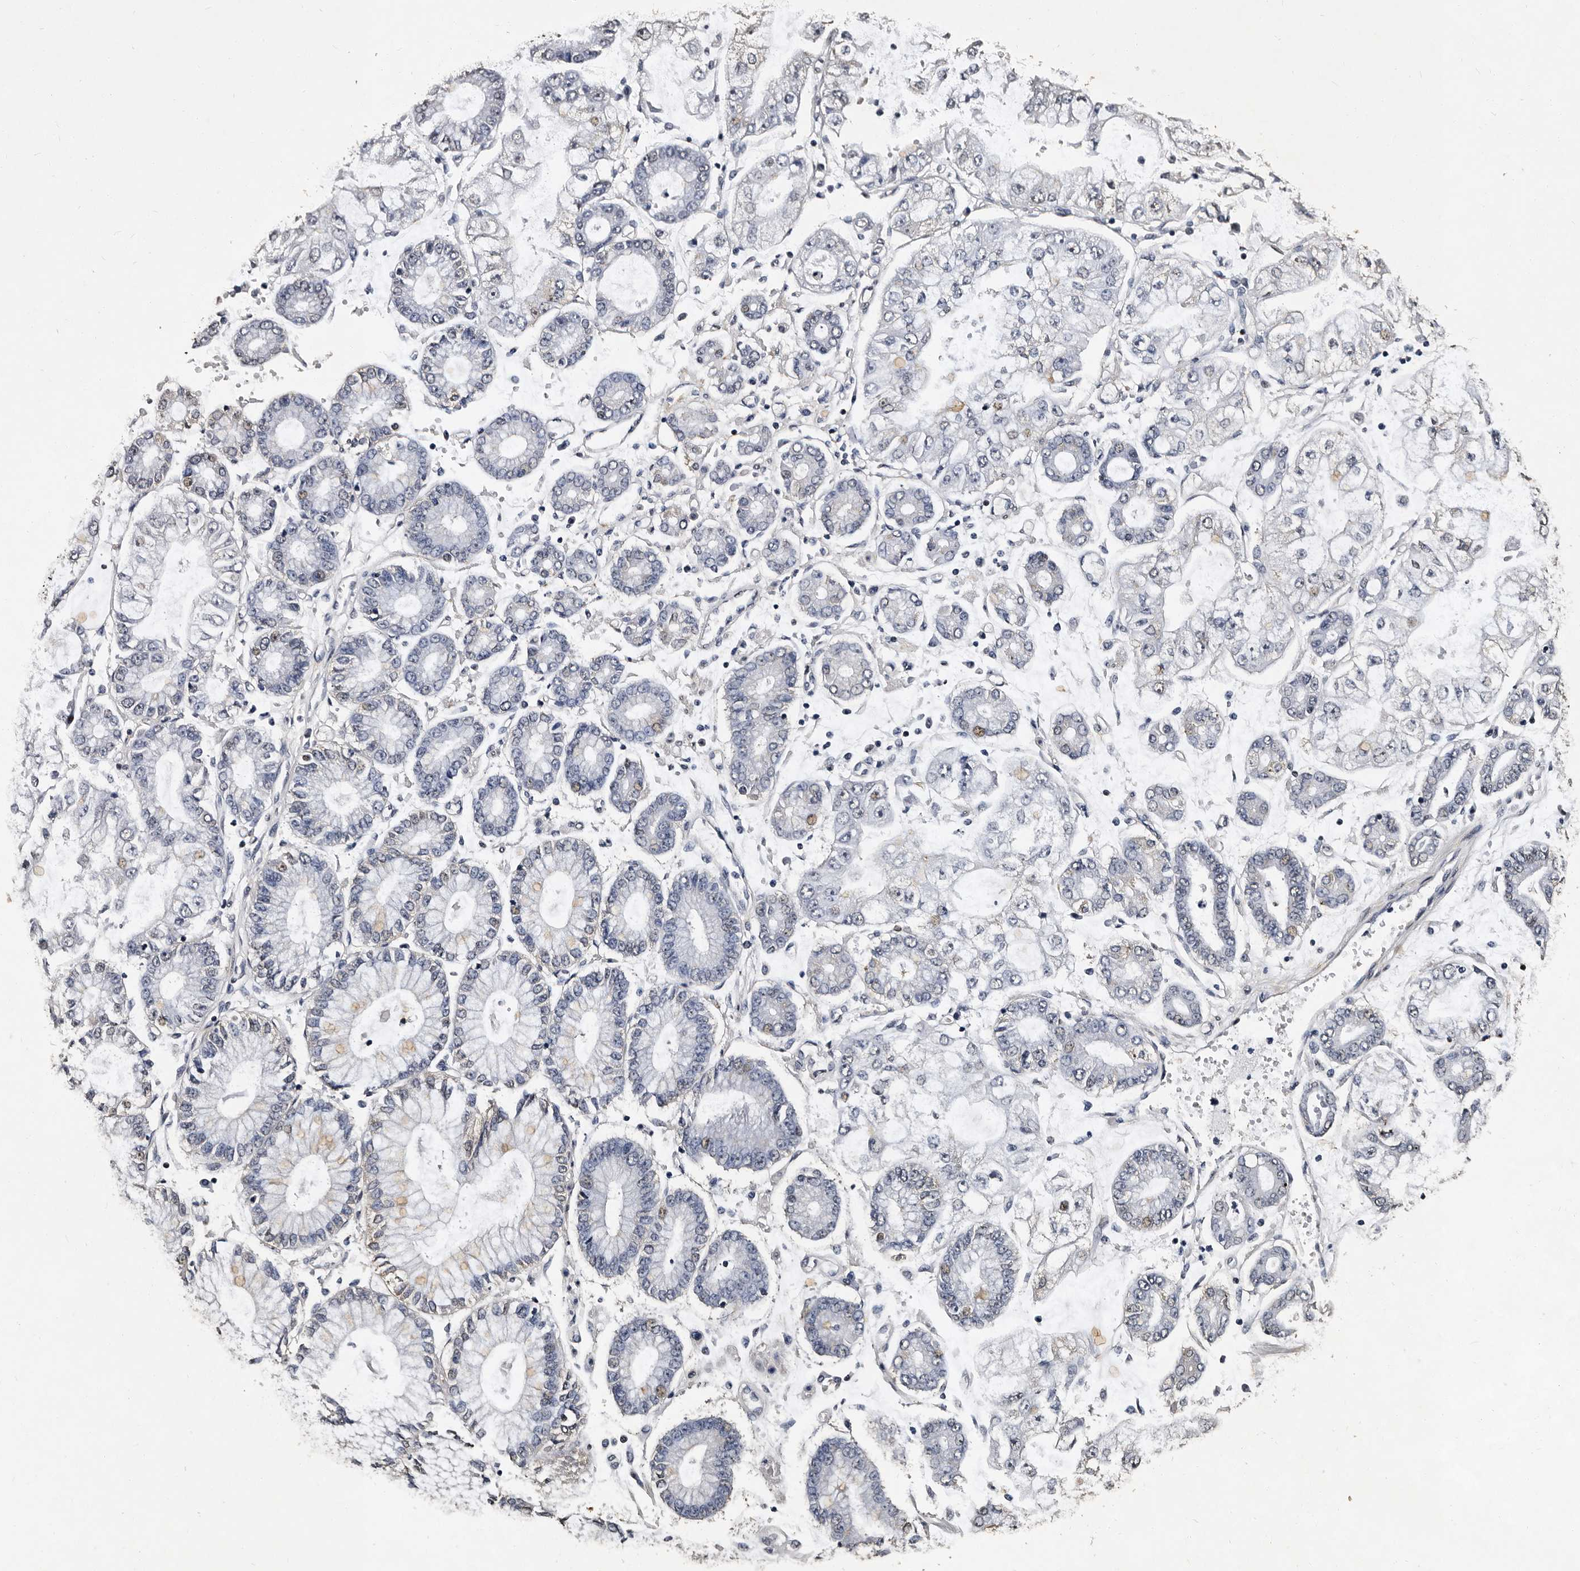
{"staining": {"intensity": "negative", "quantity": "none", "location": "none"}, "tissue": "stomach cancer", "cell_type": "Tumor cells", "image_type": "cancer", "snomed": [{"axis": "morphology", "description": "Adenocarcinoma, NOS"}, {"axis": "topography", "description": "Stomach"}], "caption": "DAB immunohistochemical staining of human stomach cancer (adenocarcinoma) reveals no significant expression in tumor cells.", "gene": "CPNE3", "patient": {"sex": "male", "age": 76}}